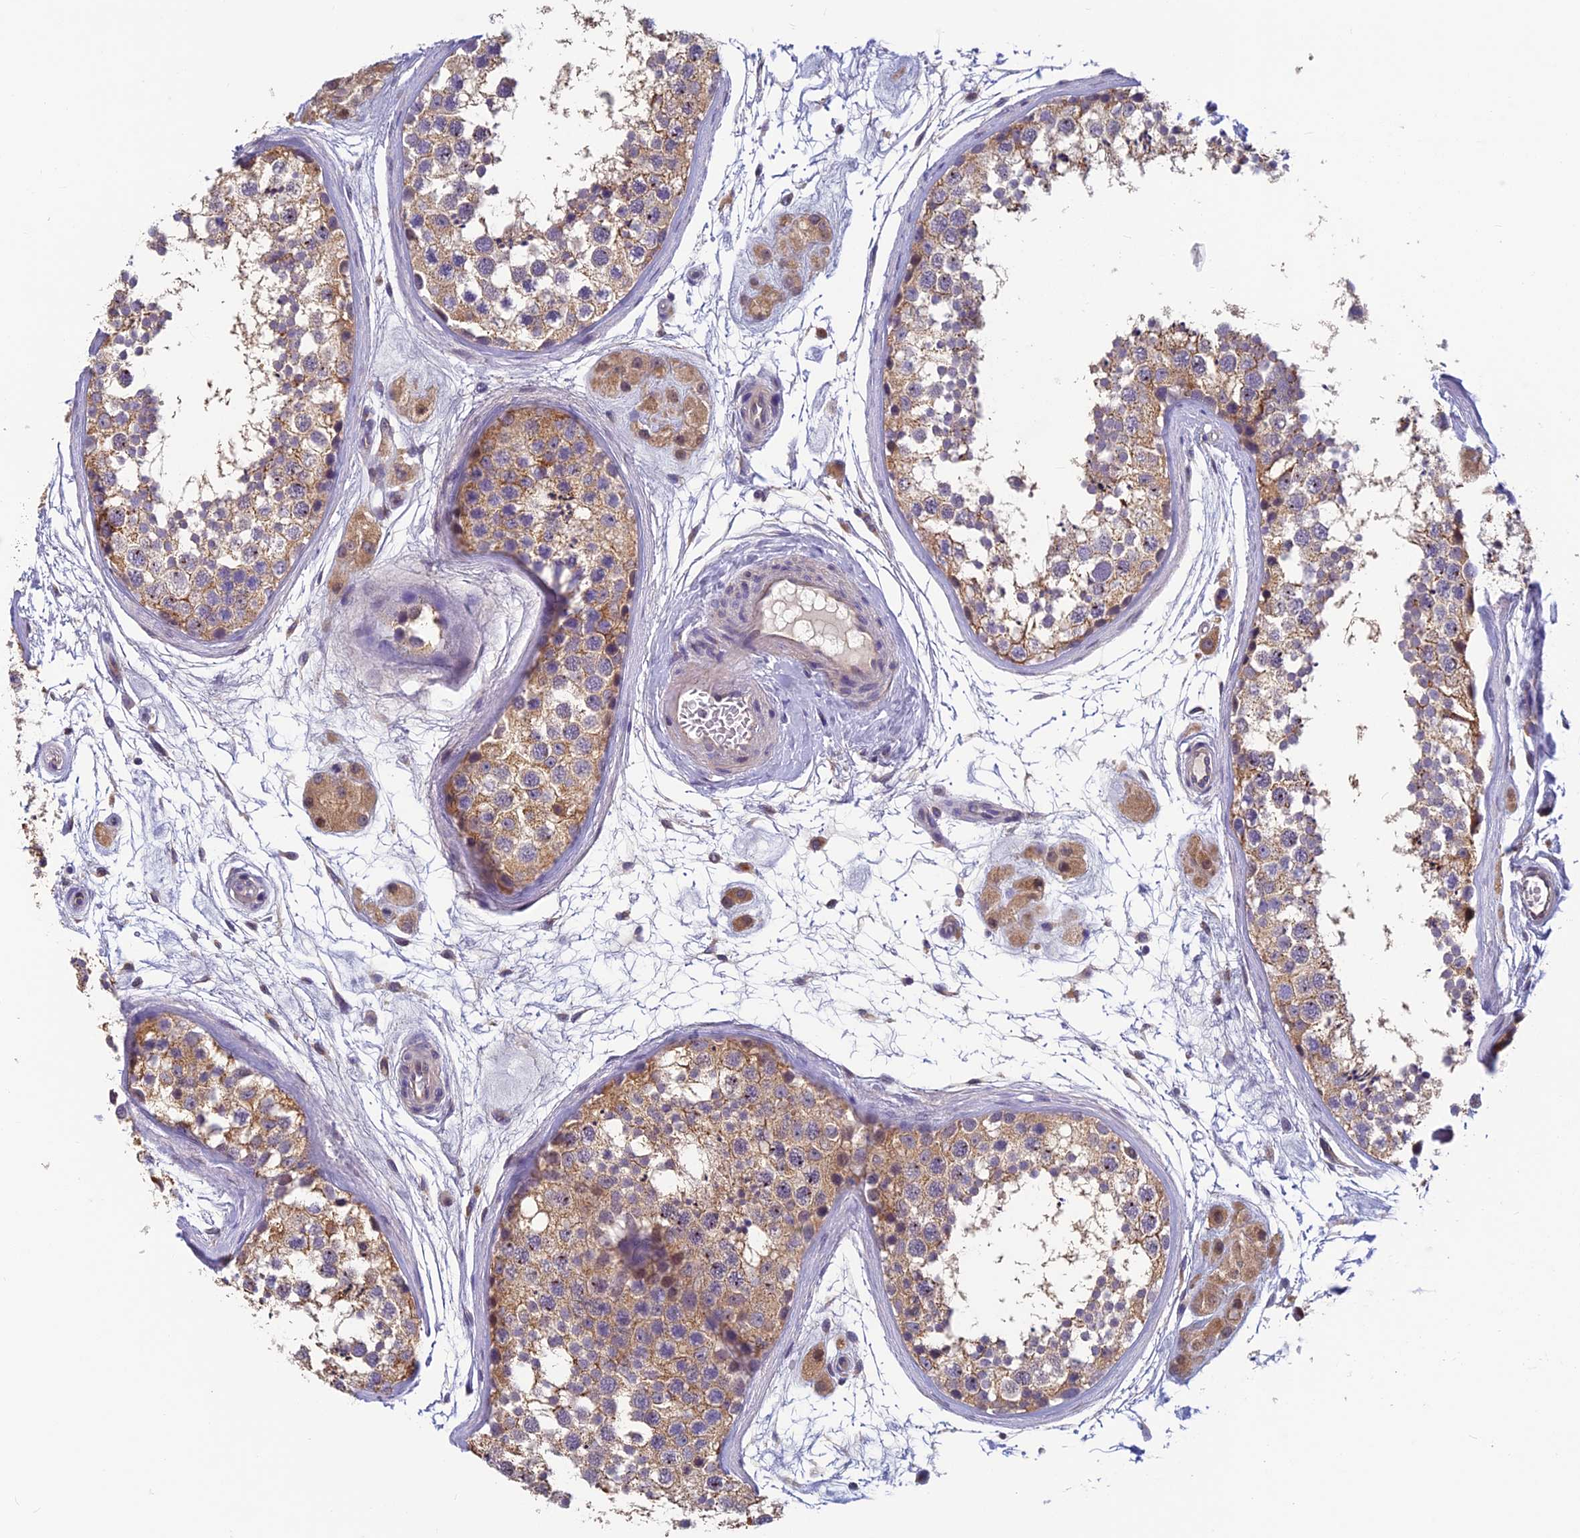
{"staining": {"intensity": "moderate", "quantity": "25%-75%", "location": "cytoplasmic/membranous"}, "tissue": "testis", "cell_type": "Cells in seminiferous ducts", "image_type": "normal", "snomed": [{"axis": "morphology", "description": "Normal tissue, NOS"}, {"axis": "topography", "description": "Testis"}], "caption": "The histopathology image demonstrates staining of normal testis, revealing moderate cytoplasmic/membranous protein positivity (brown color) within cells in seminiferous ducts. The staining is performed using DAB (3,3'-diaminobenzidine) brown chromogen to label protein expression. The nuclei are counter-stained blue using hematoxylin.", "gene": "HECA", "patient": {"sex": "male", "age": 56}}